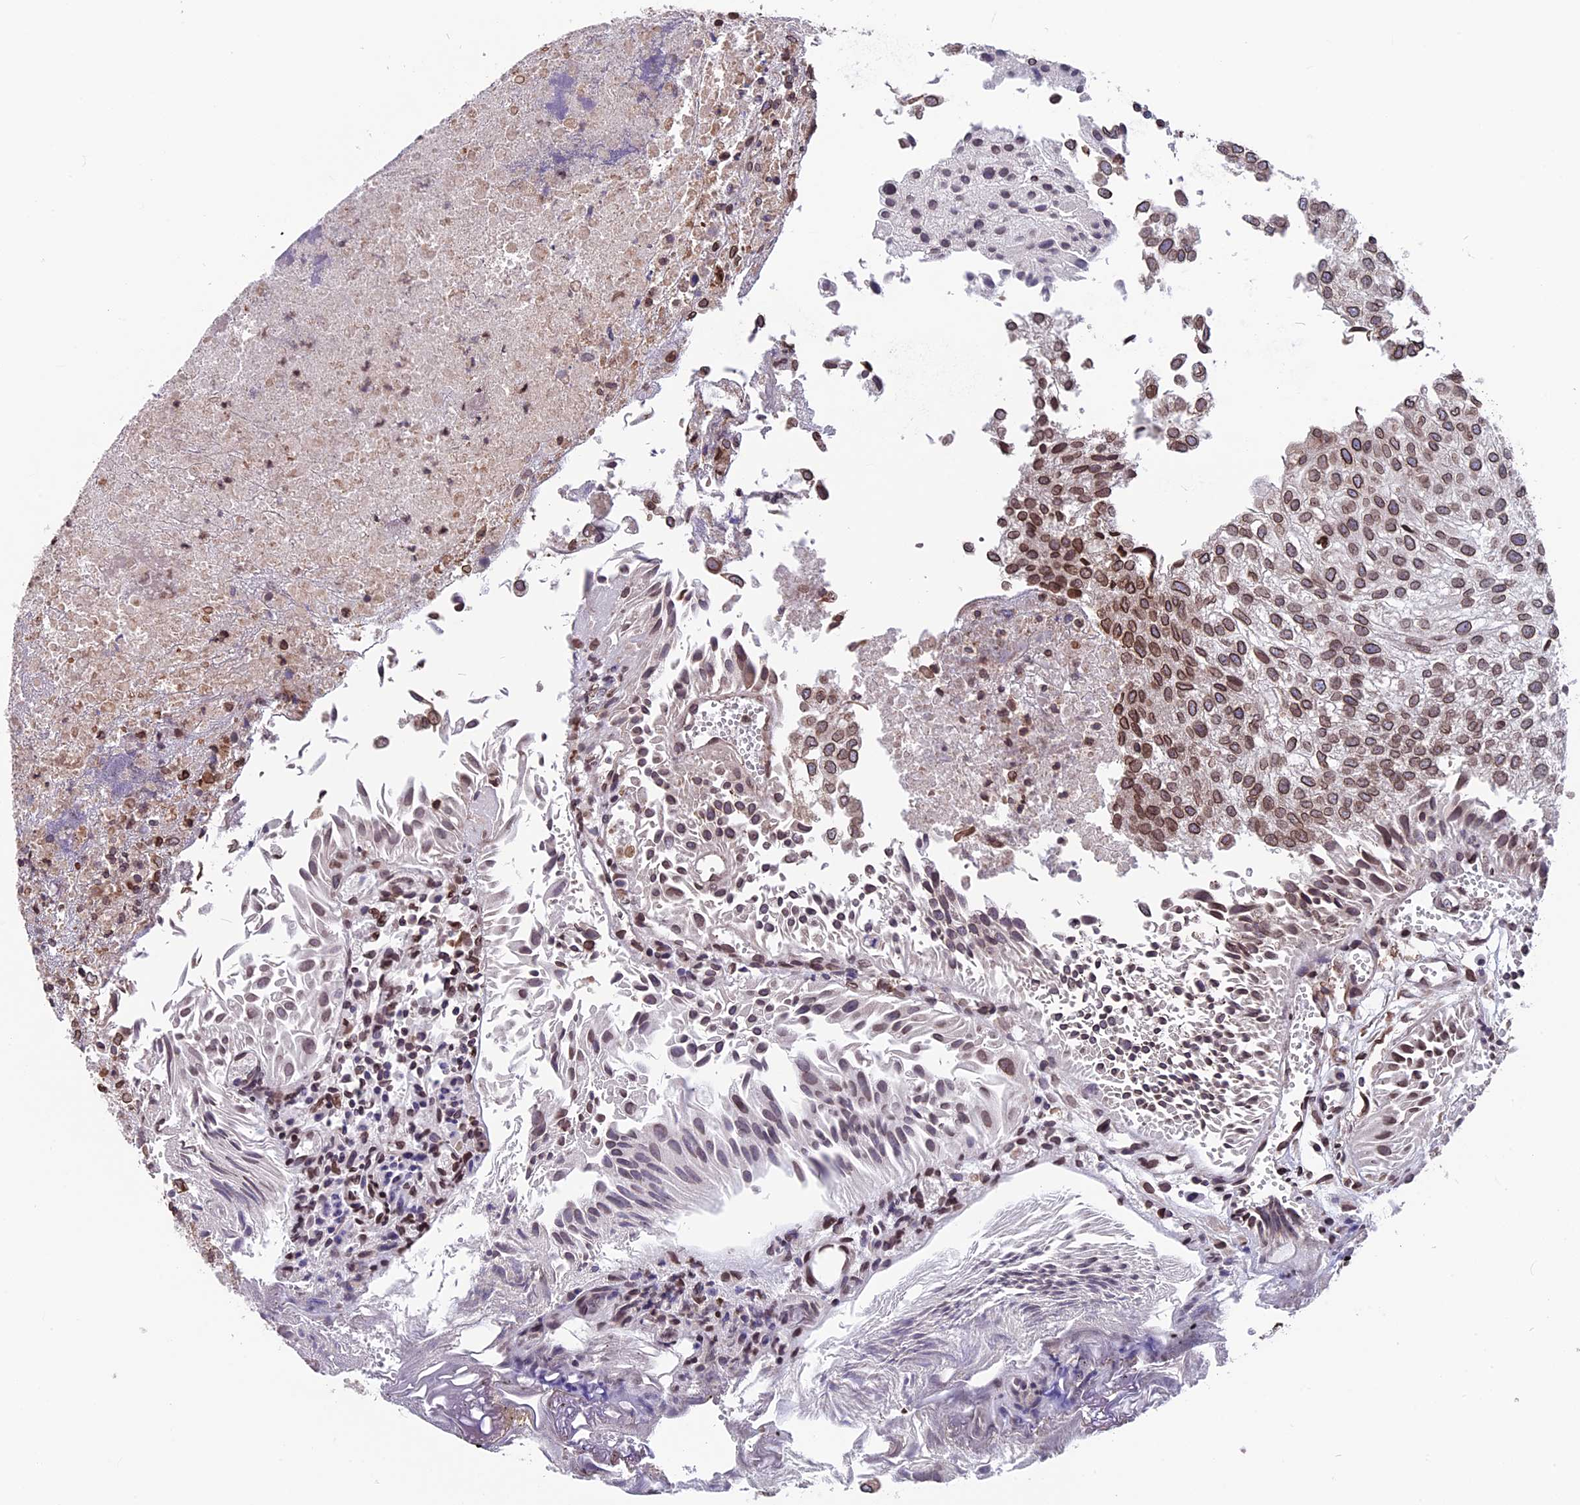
{"staining": {"intensity": "moderate", "quantity": ">75%", "location": "cytoplasmic/membranous,nuclear"}, "tissue": "urothelial cancer", "cell_type": "Tumor cells", "image_type": "cancer", "snomed": [{"axis": "morphology", "description": "Urothelial carcinoma, Low grade"}, {"axis": "topography", "description": "Urinary bladder"}], "caption": "Urothelial cancer tissue demonstrates moderate cytoplasmic/membranous and nuclear staining in about >75% of tumor cells", "gene": "PTCHD4", "patient": {"sex": "female", "age": 89}}